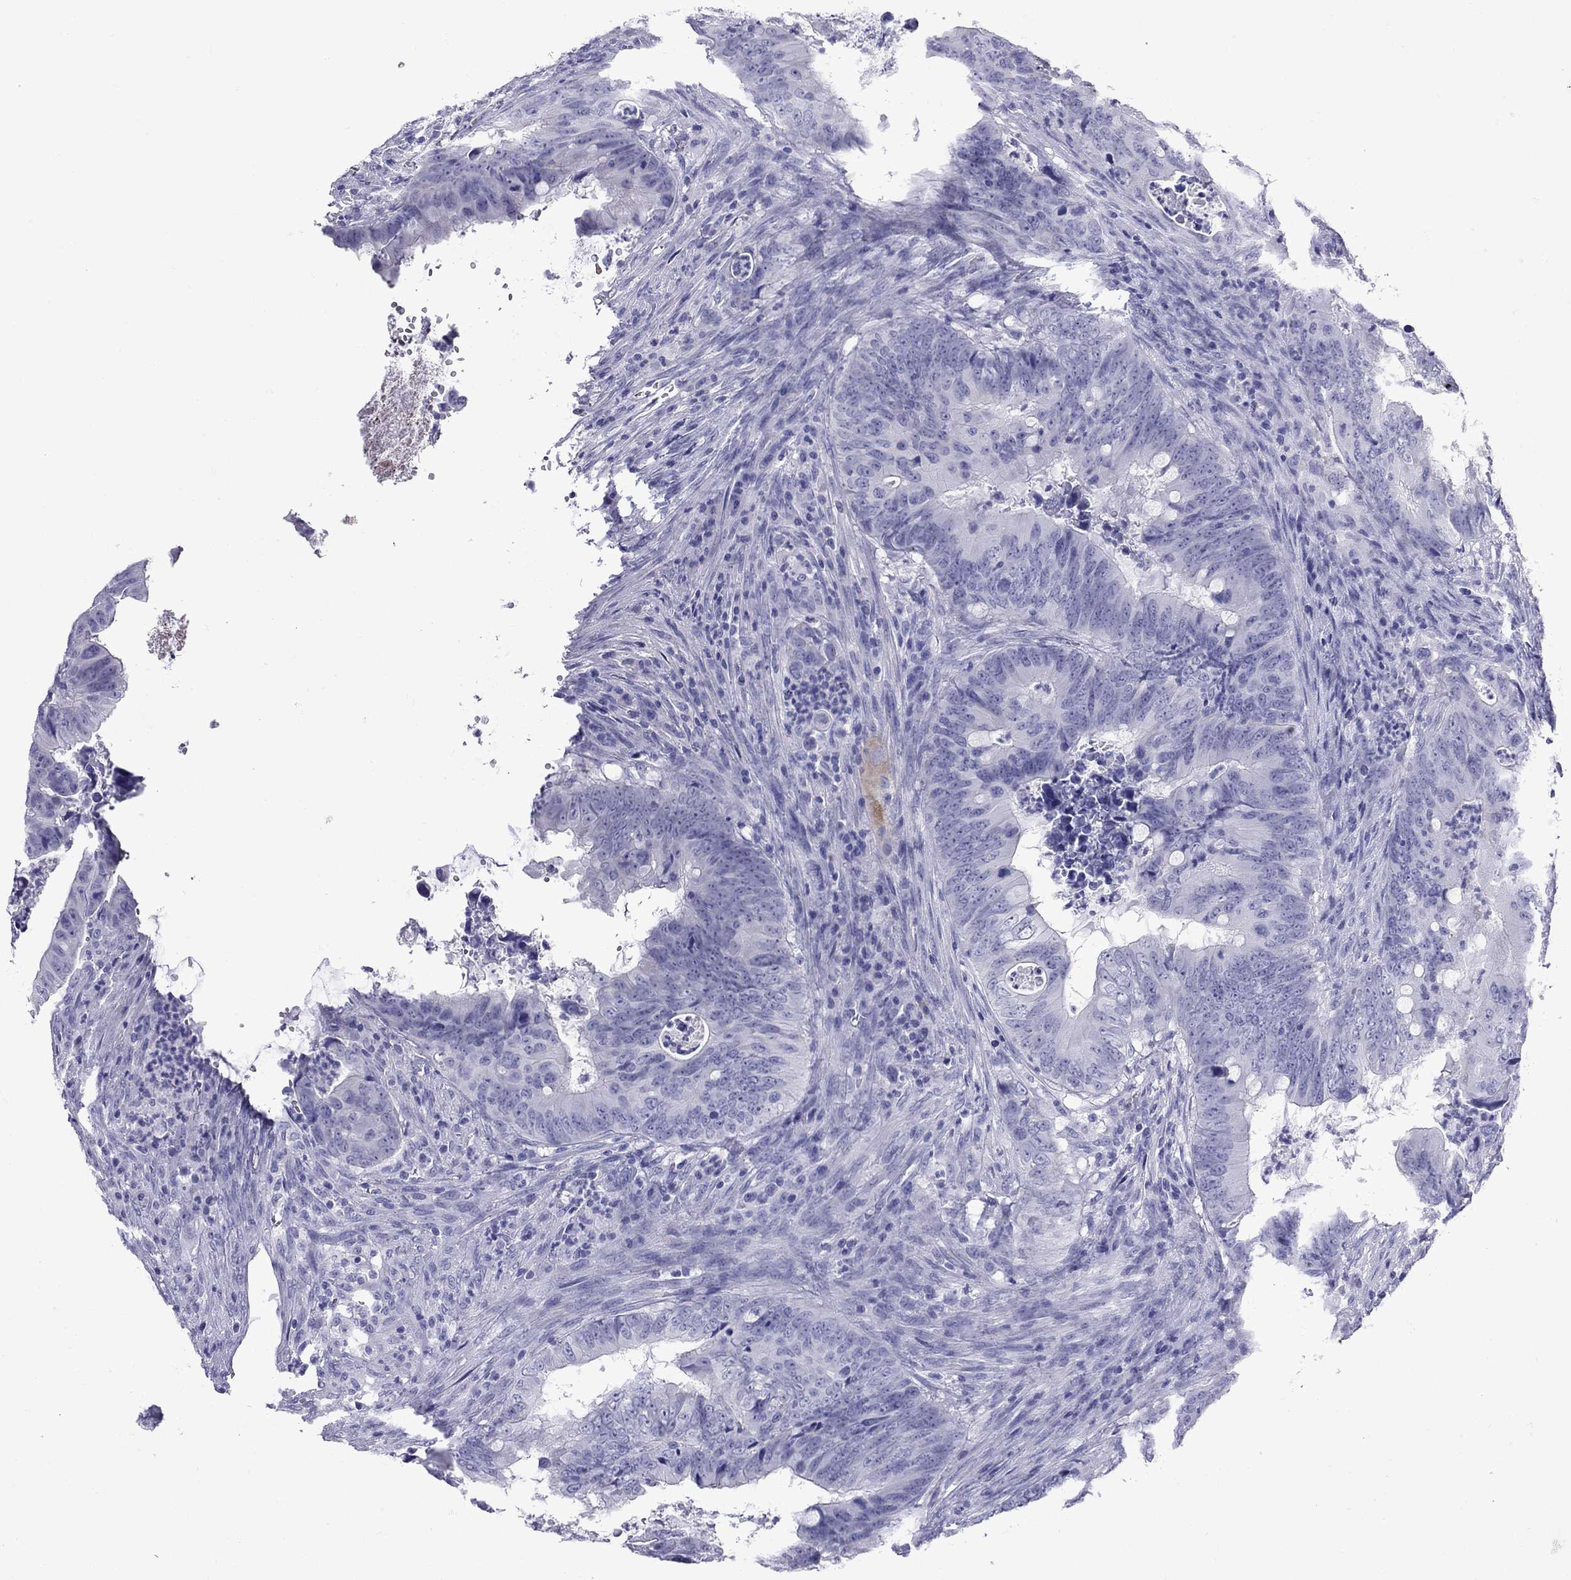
{"staining": {"intensity": "negative", "quantity": "none", "location": "none"}, "tissue": "colorectal cancer", "cell_type": "Tumor cells", "image_type": "cancer", "snomed": [{"axis": "morphology", "description": "Adenocarcinoma, NOS"}, {"axis": "topography", "description": "Colon"}], "caption": "This histopathology image is of adenocarcinoma (colorectal) stained with IHC to label a protein in brown with the nuclei are counter-stained blue. There is no positivity in tumor cells.", "gene": "GRIA2", "patient": {"sex": "female", "age": 82}}